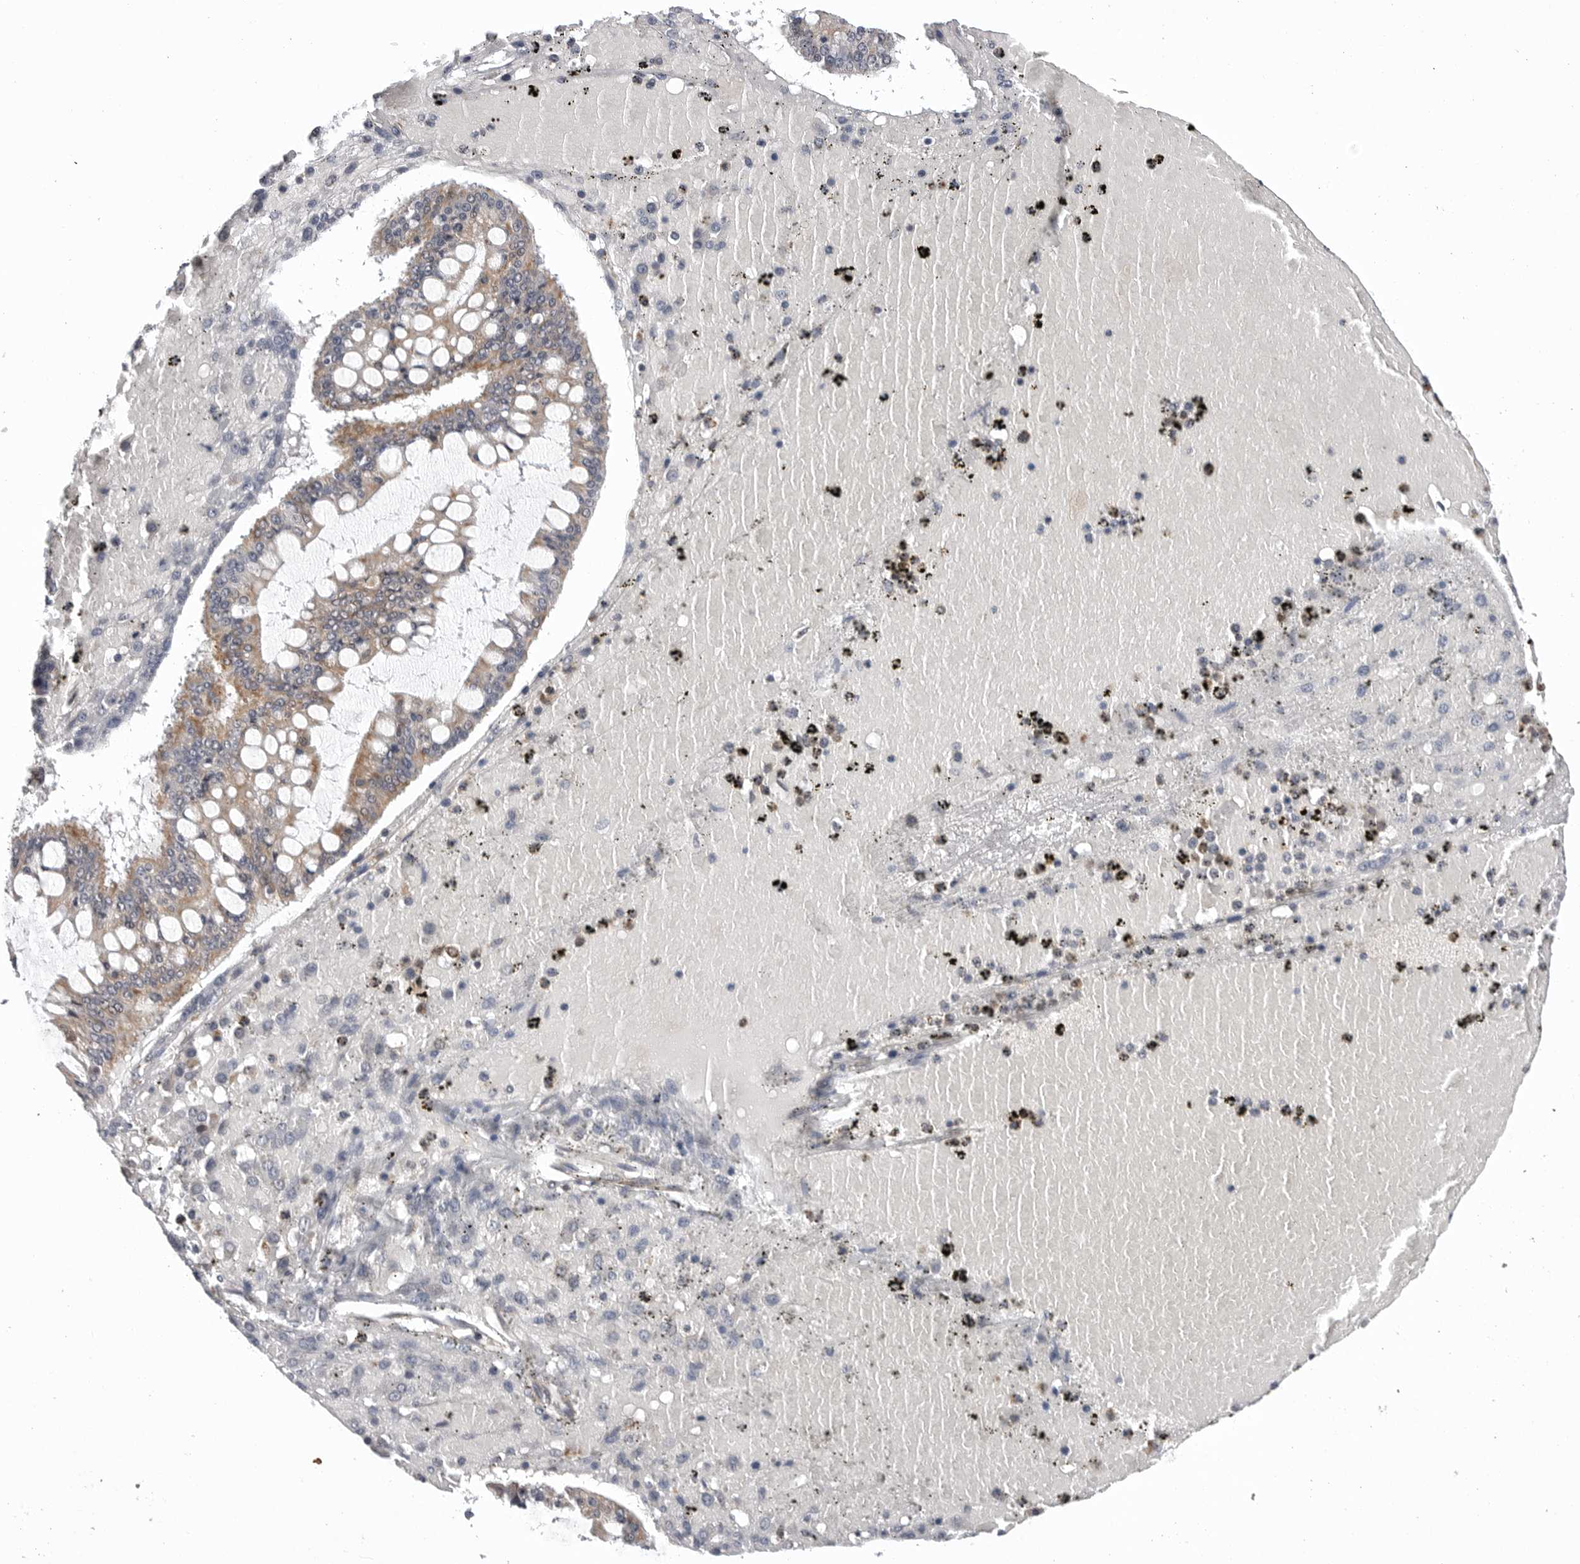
{"staining": {"intensity": "weak", "quantity": ">75%", "location": "cytoplasmic/membranous"}, "tissue": "ovarian cancer", "cell_type": "Tumor cells", "image_type": "cancer", "snomed": [{"axis": "morphology", "description": "Cystadenocarcinoma, mucinous, NOS"}, {"axis": "topography", "description": "Ovary"}], "caption": "Human mucinous cystadenocarcinoma (ovarian) stained for a protein (brown) shows weak cytoplasmic/membranous positive expression in approximately >75% of tumor cells.", "gene": "CDK20", "patient": {"sex": "female", "age": 73}}